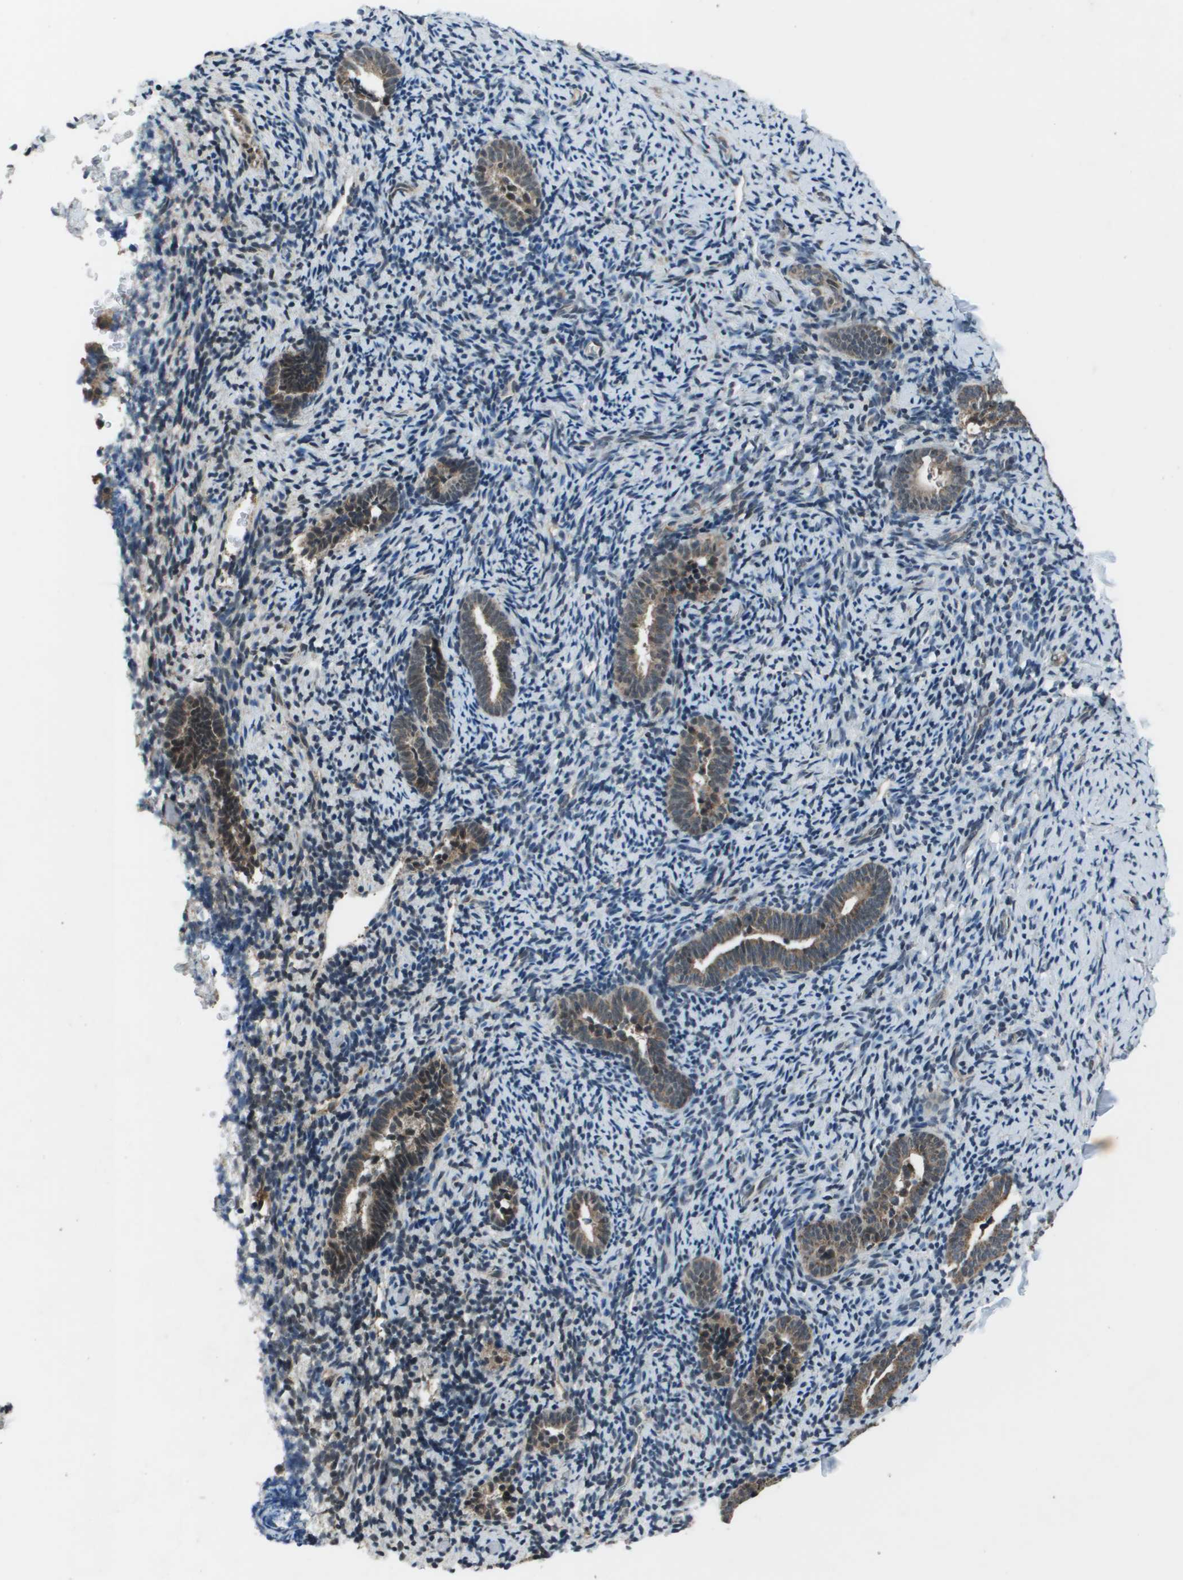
{"staining": {"intensity": "weak", "quantity": "<25%", "location": "cytoplasmic/membranous"}, "tissue": "endometrium", "cell_type": "Cells in endometrial stroma", "image_type": "normal", "snomed": [{"axis": "morphology", "description": "Normal tissue, NOS"}, {"axis": "topography", "description": "Endometrium"}], "caption": "Photomicrograph shows no protein expression in cells in endometrial stroma of normal endometrium.", "gene": "PPFIA1", "patient": {"sex": "female", "age": 51}}